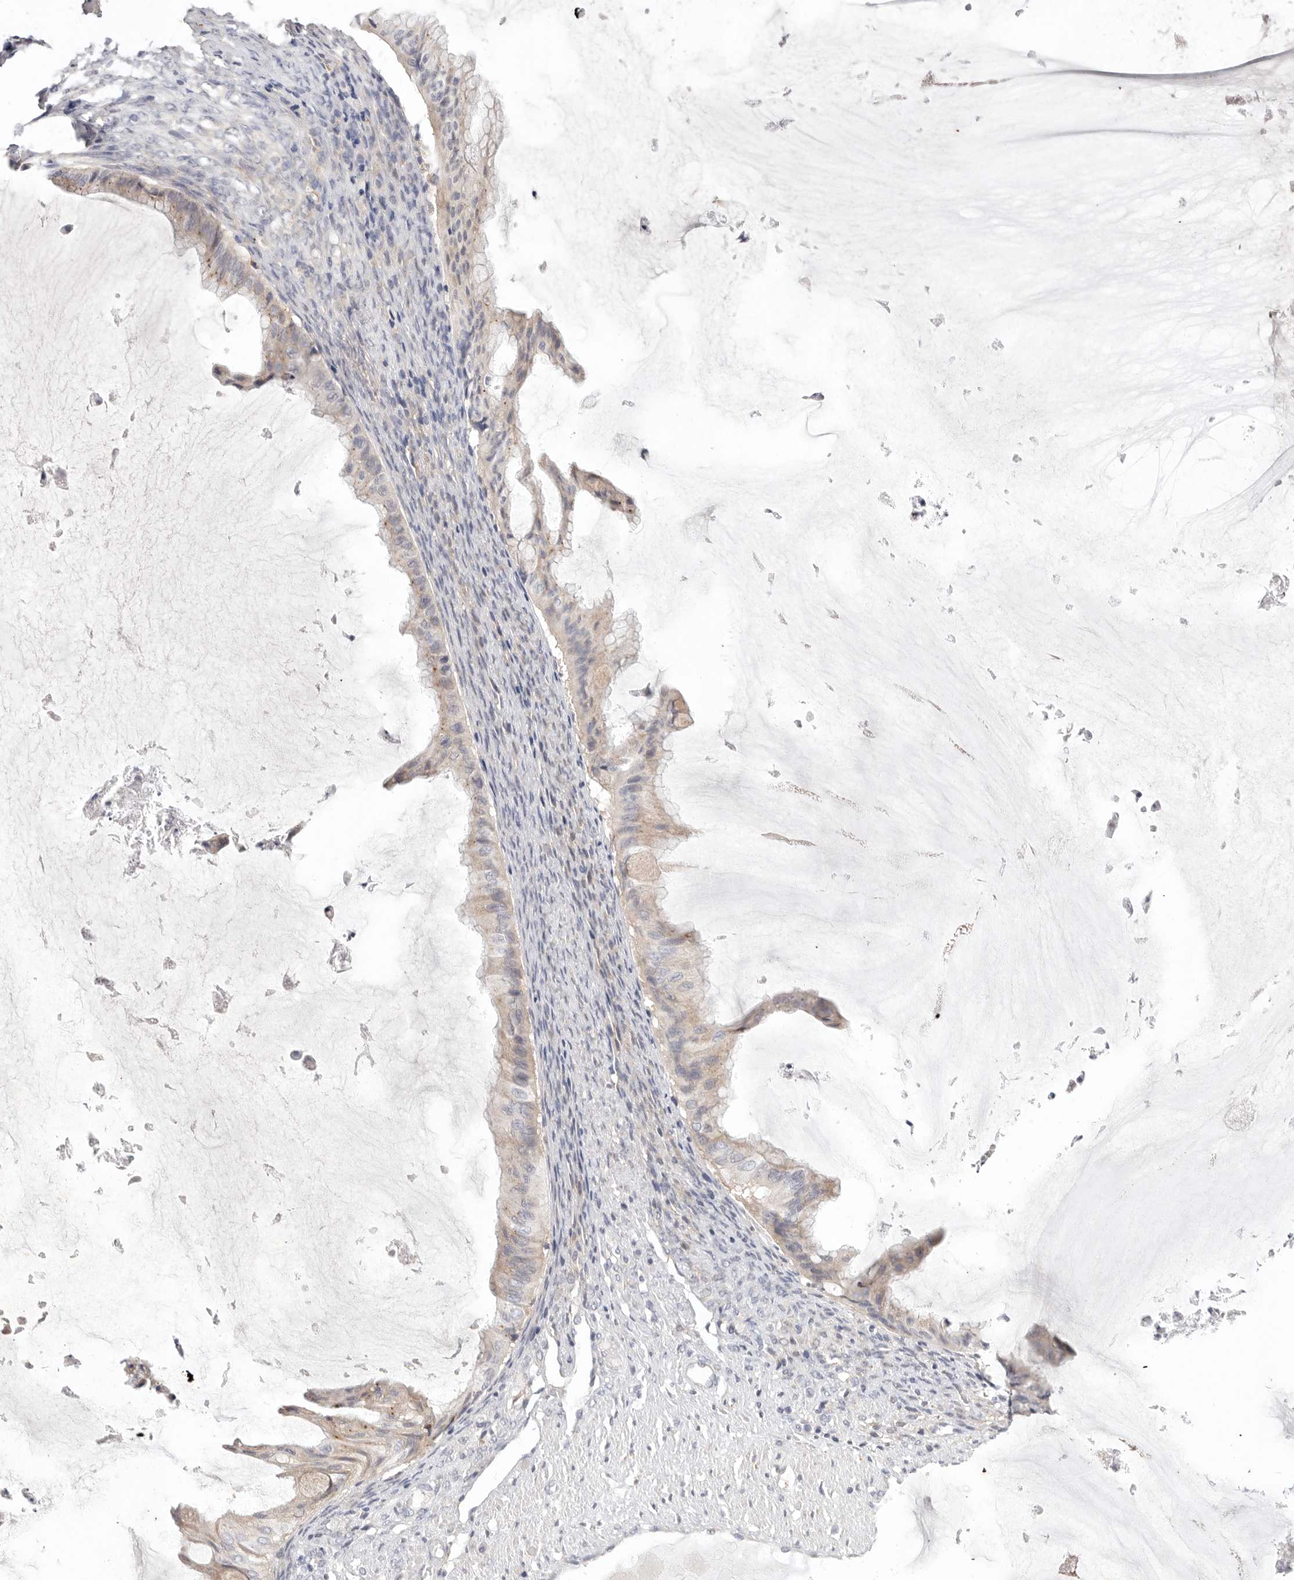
{"staining": {"intensity": "weak", "quantity": ">75%", "location": "cytoplasmic/membranous"}, "tissue": "ovarian cancer", "cell_type": "Tumor cells", "image_type": "cancer", "snomed": [{"axis": "morphology", "description": "Cystadenocarcinoma, mucinous, NOS"}, {"axis": "topography", "description": "Ovary"}], "caption": "Weak cytoplasmic/membranous staining is identified in approximately >75% of tumor cells in ovarian mucinous cystadenocarcinoma. (Brightfield microscopy of DAB IHC at high magnification).", "gene": "WDR77", "patient": {"sex": "female", "age": 61}}